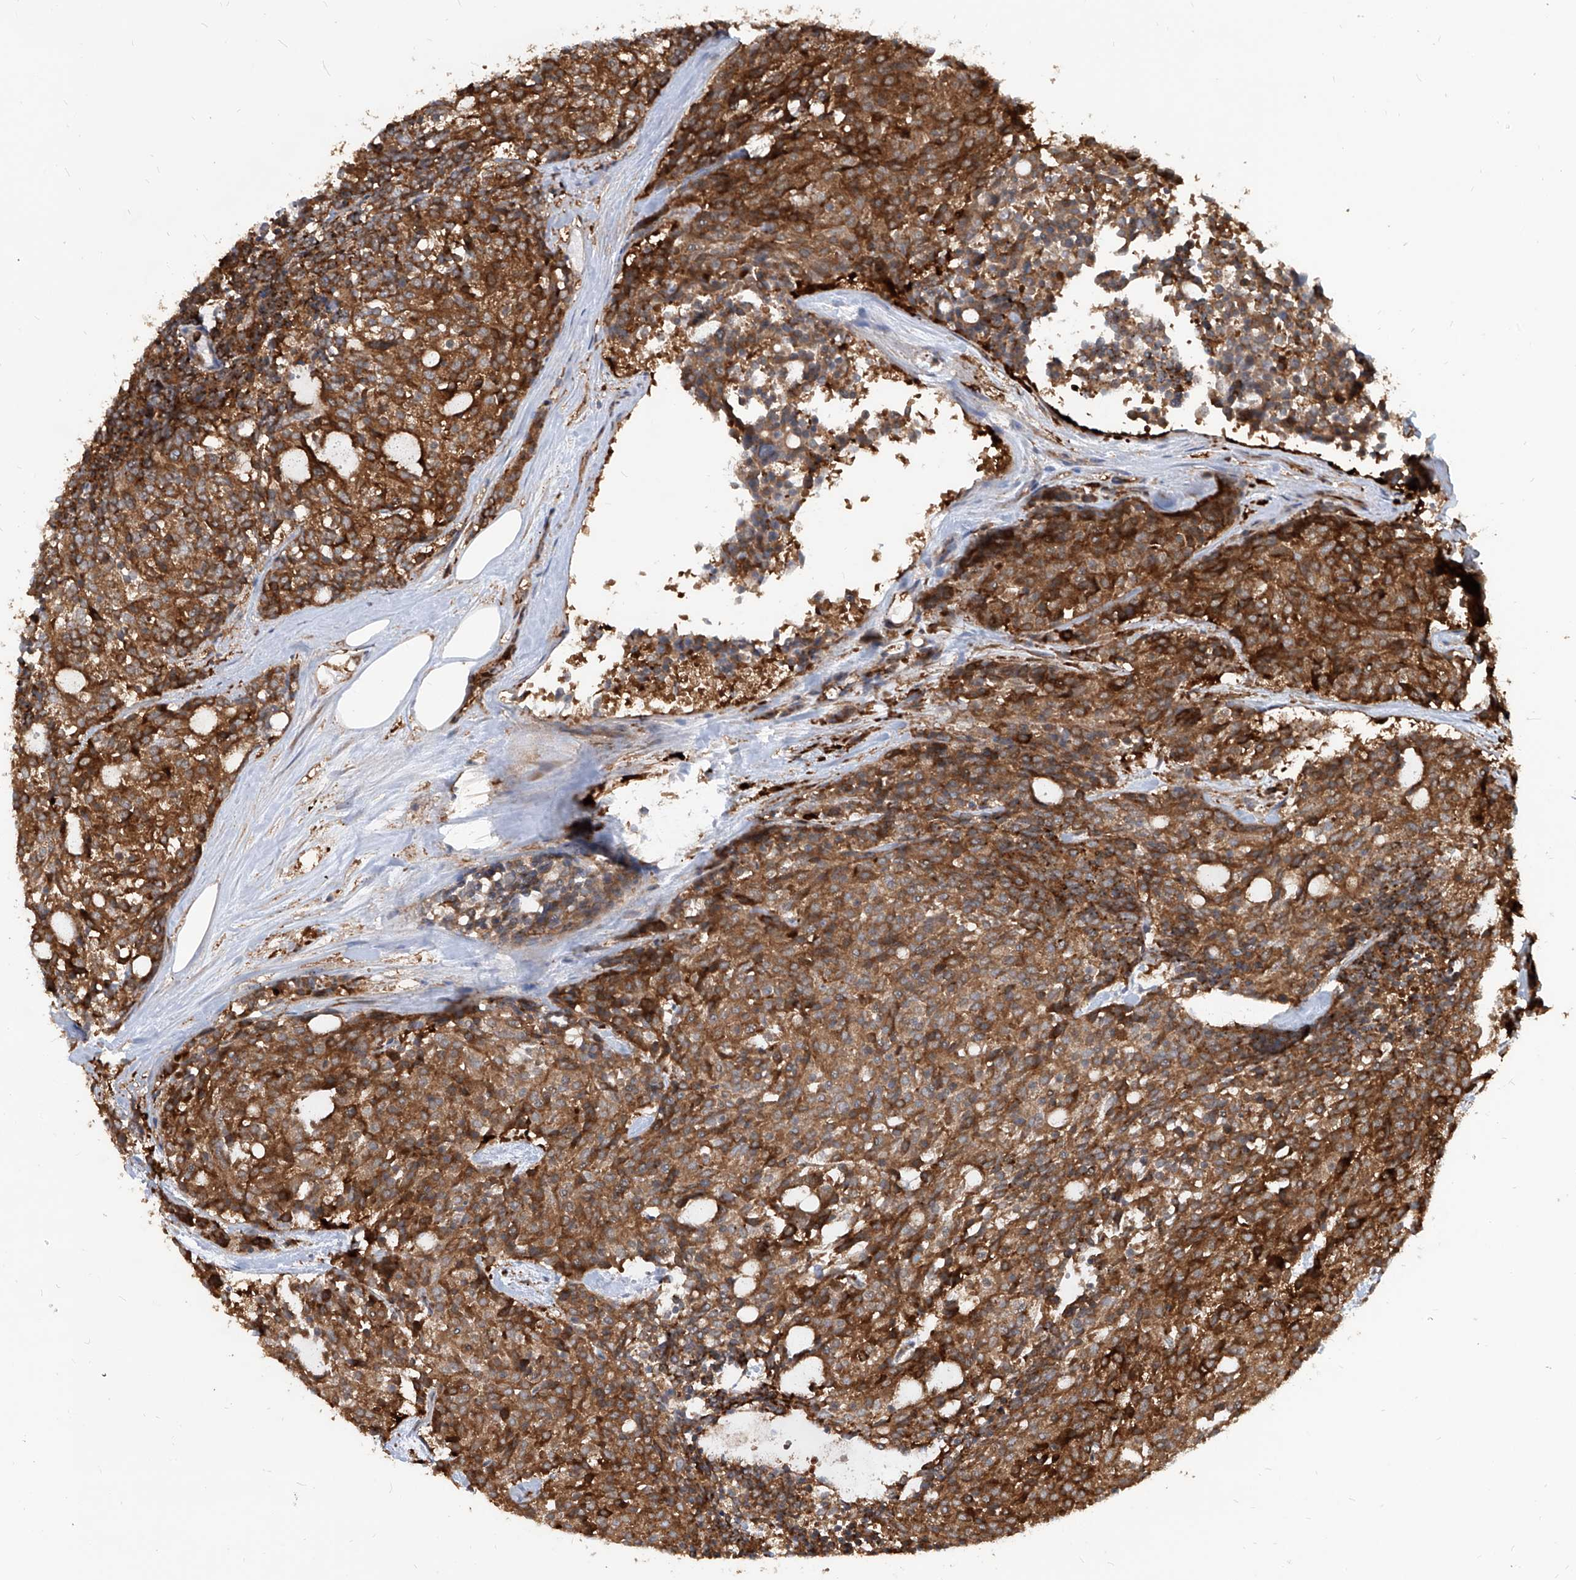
{"staining": {"intensity": "strong", "quantity": ">75%", "location": "cytoplasmic/membranous"}, "tissue": "carcinoid", "cell_type": "Tumor cells", "image_type": "cancer", "snomed": [{"axis": "morphology", "description": "Carcinoid, malignant, NOS"}, {"axis": "topography", "description": "Pancreas"}], "caption": "The immunohistochemical stain highlights strong cytoplasmic/membranous expression in tumor cells of carcinoid tissue.", "gene": "MAGED2", "patient": {"sex": "female", "age": 54}}